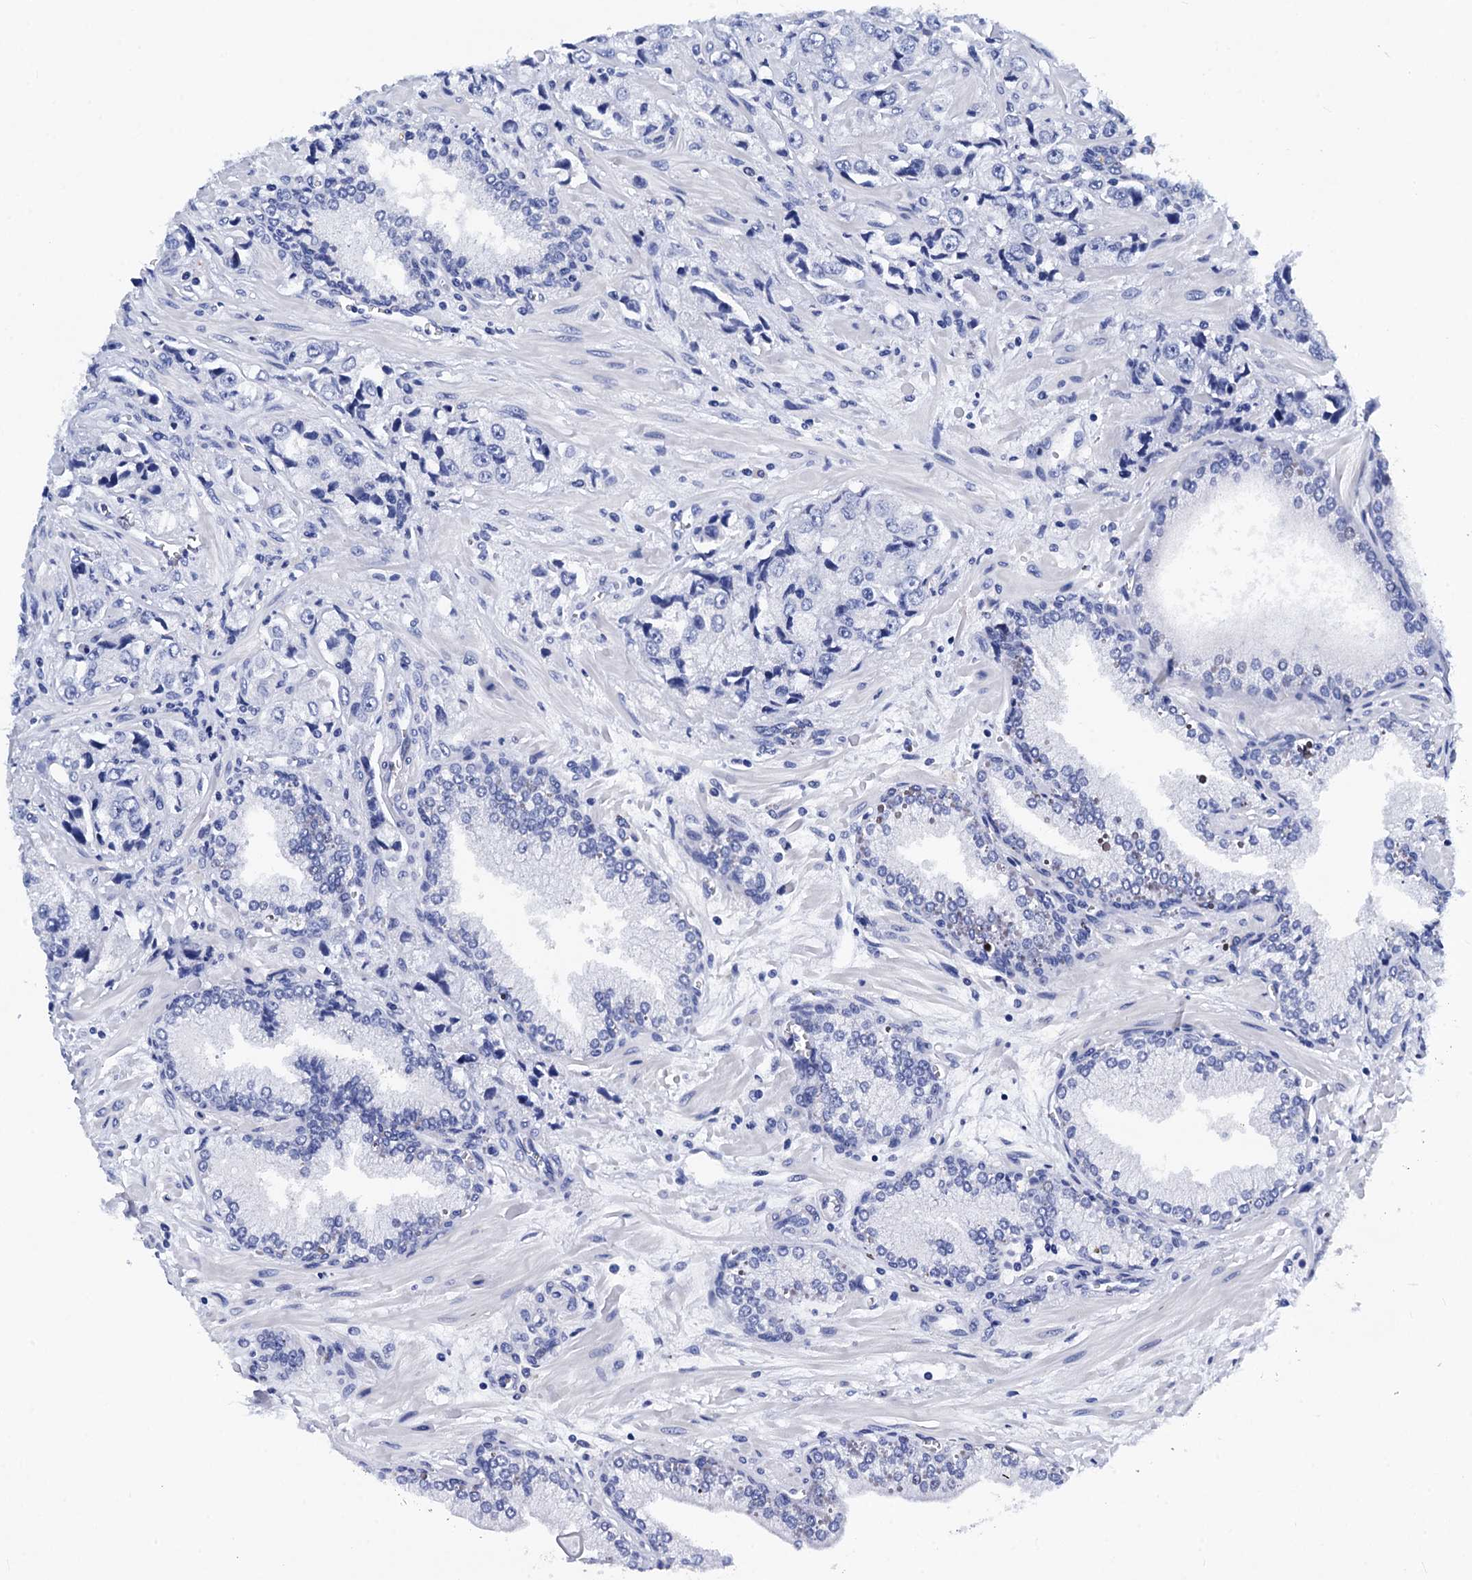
{"staining": {"intensity": "negative", "quantity": "none", "location": "none"}, "tissue": "prostate cancer", "cell_type": "Tumor cells", "image_type": "cancer", "snomed": [{"axis": "morphology", "description": "Adenocarcinoma, High grade"}, {"axis": "topography", "description": "Prostate"}], "caption": "The image reveals no staining of tumor cells in prostate cancer.", "gene": "MYBPC3", "patient": {"sex": "male", "age": 74}}